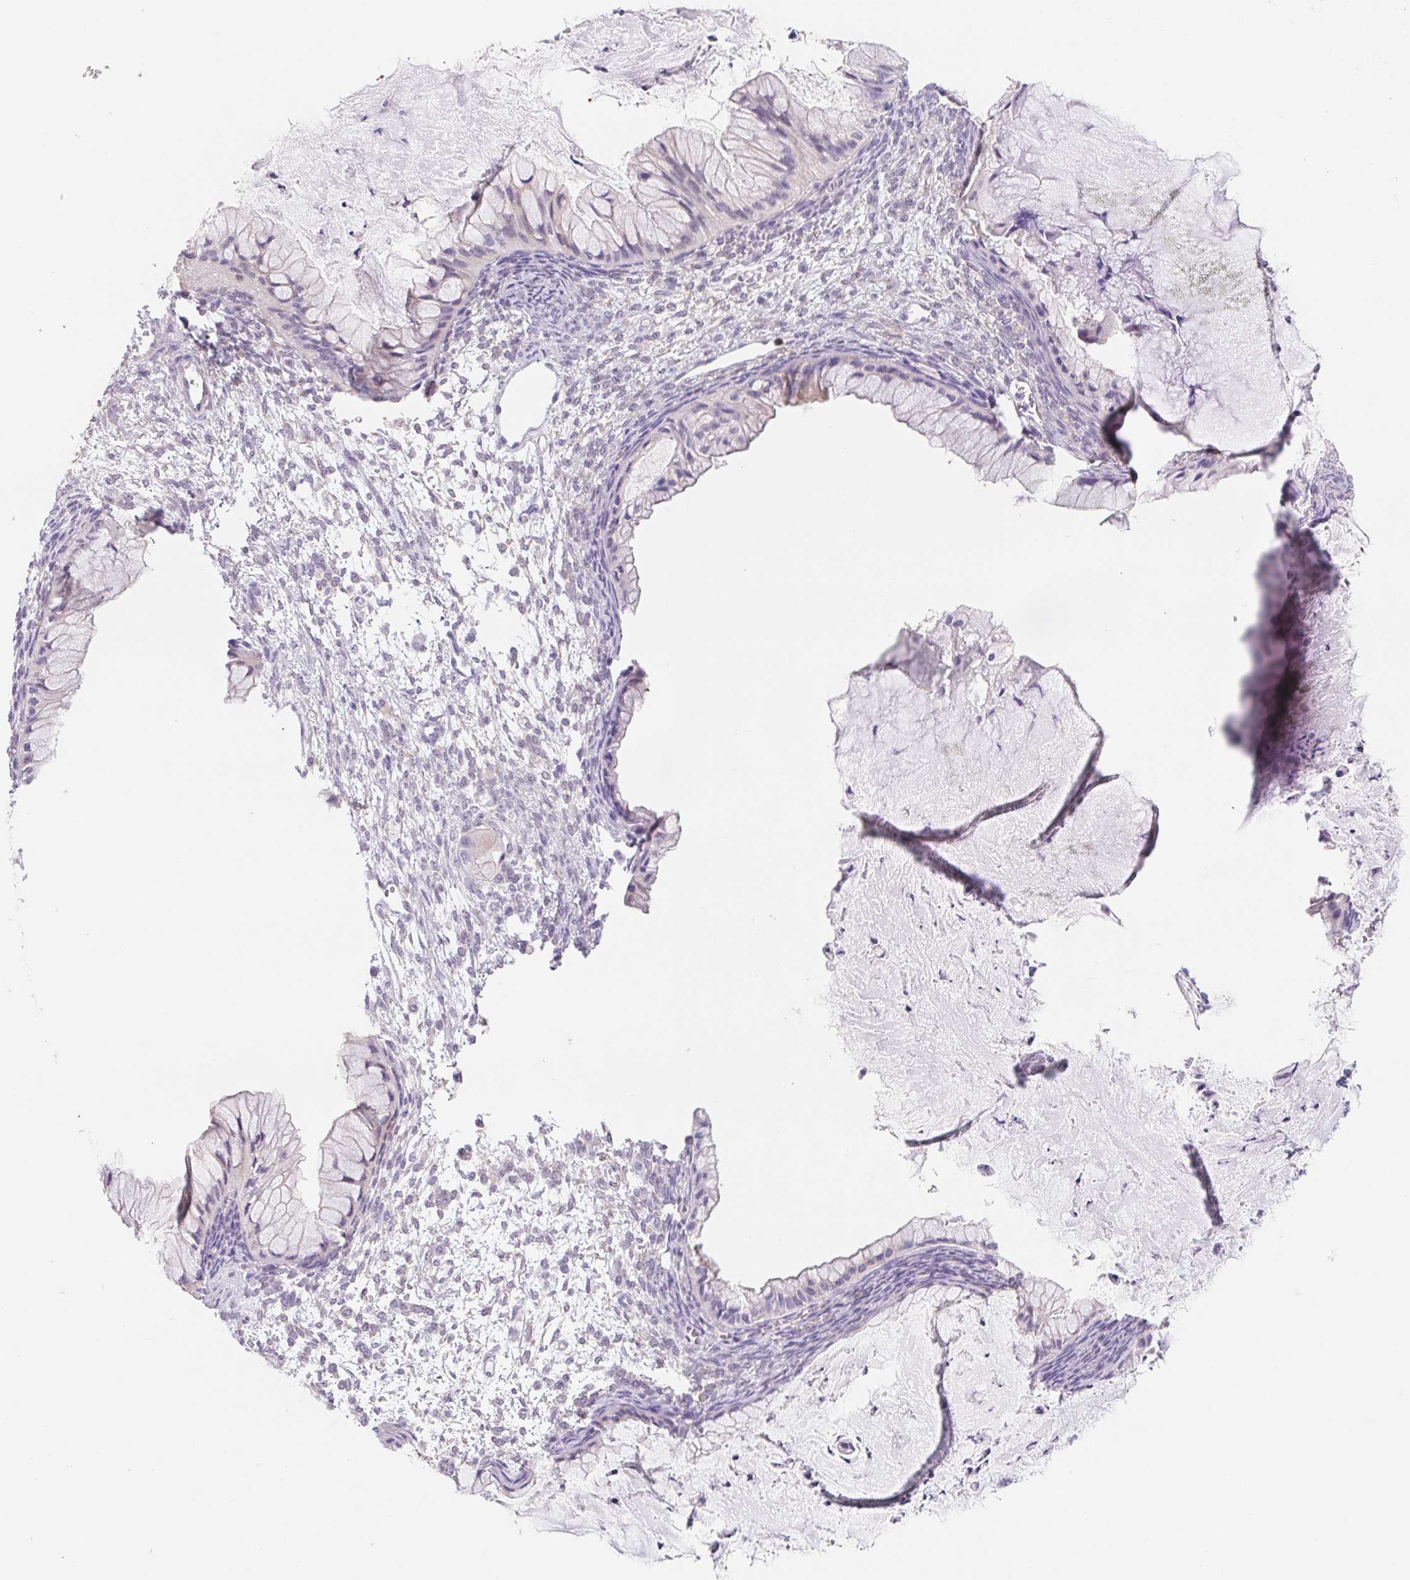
{"staining": {"intensity": "negative", "quantity": "none", "location": "none"}, "tissue": "ovarian cancer", "cell_type": "Tumor cells", "image_type": "cancer", "snomed": [{"axis": "morphology", "description": "Cystadenocarcinoma, mucinous, NOS"}, {"axis": "topography", "description": "Ovary"}], "caption": "Human mucinous cystadenocarcinoma (ovarian) stained for a protein using IHC reveals no expression in tumor cells.", "gene": "DYNC2LI1", "patient": {"sex": "female", "age": 72}}